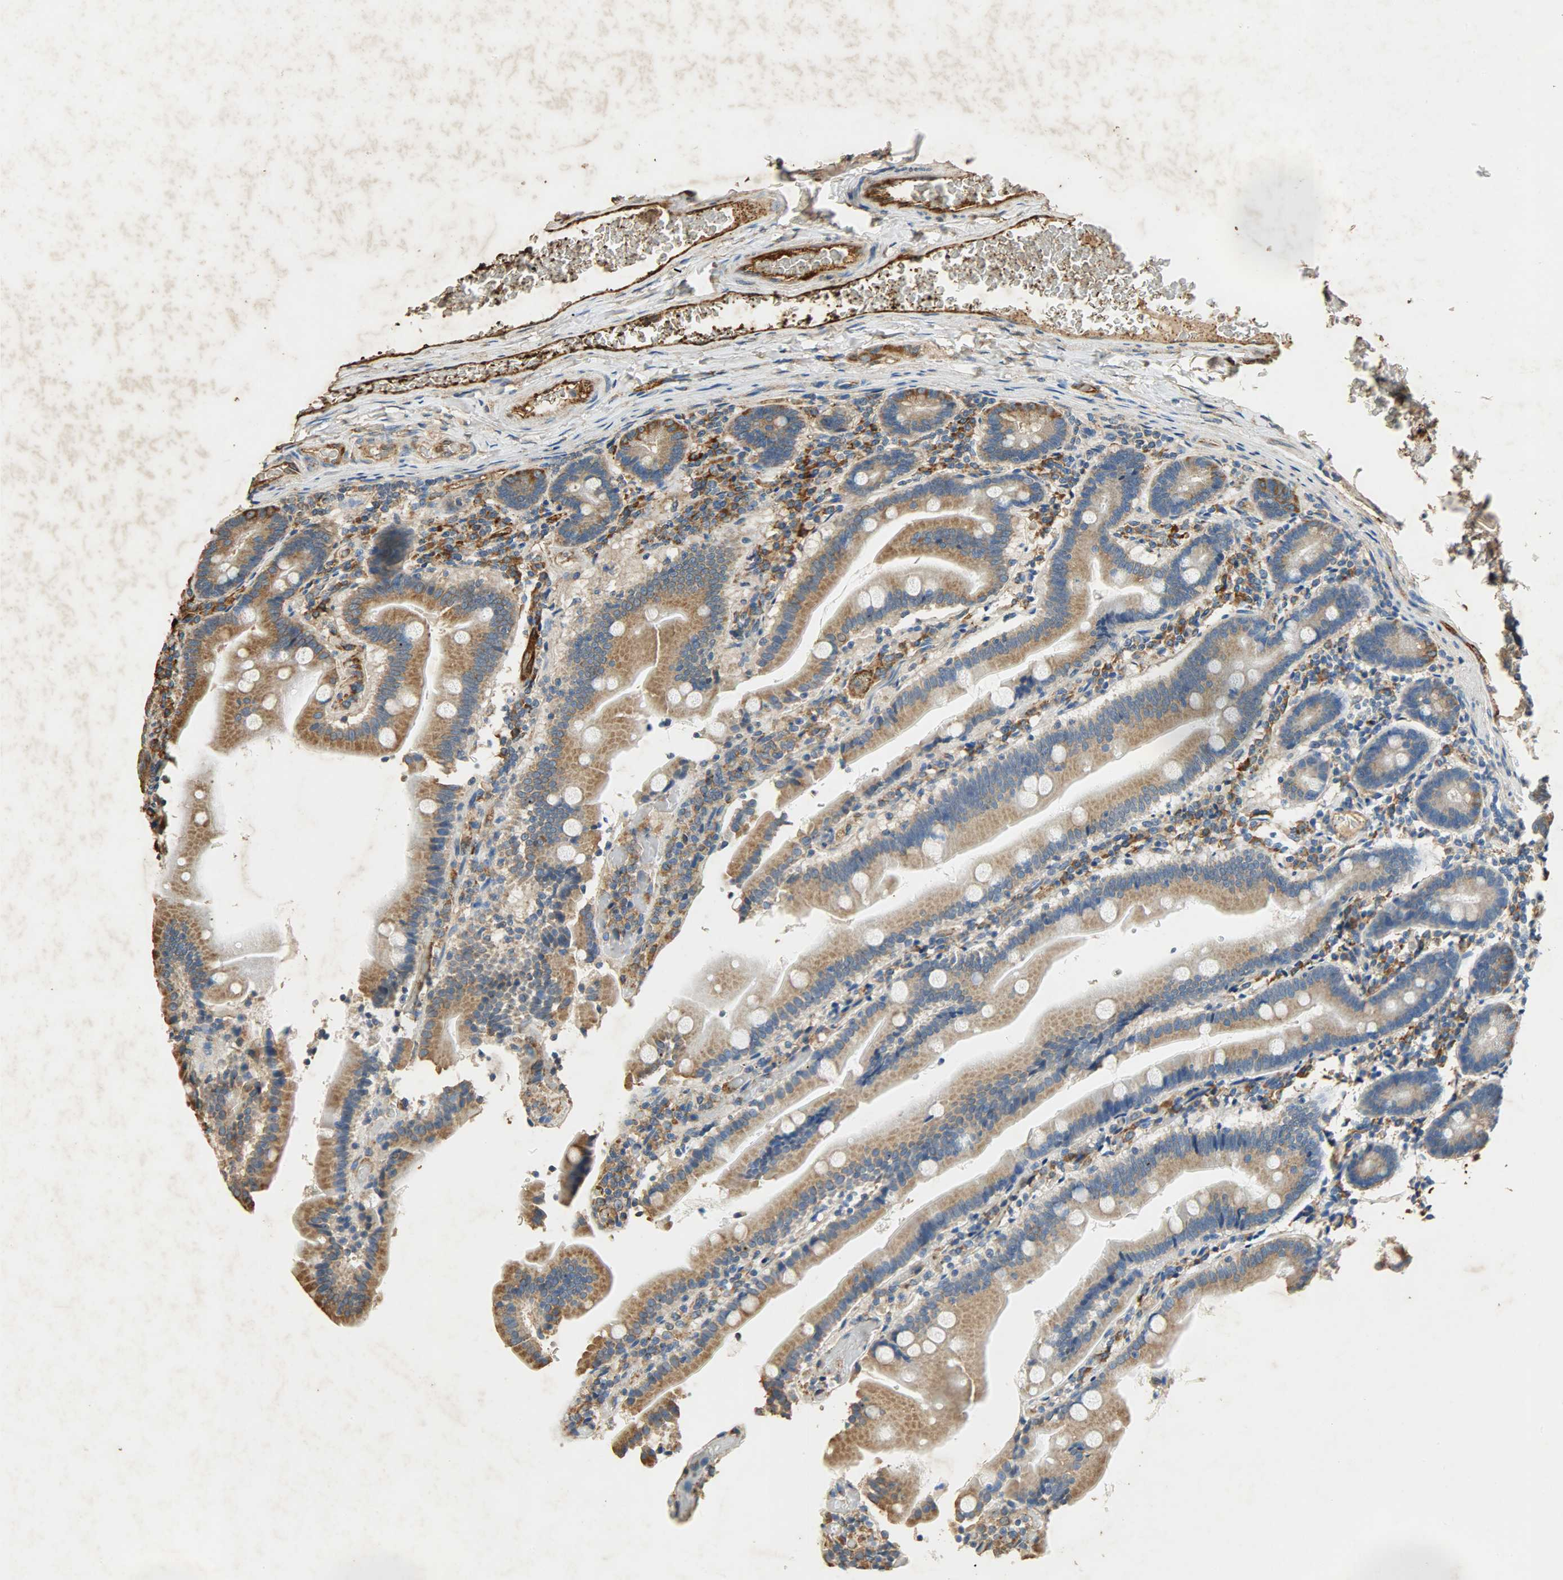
{"staining": {"intensity": "moderate", "quantity": ">75%", "location": "cytoplasmic/membranous"}, "tissue": "duodenum", "cell_type": "Glandular cells", "image_type": "normal", "snomed": [{"axis": "morphology", "description": "Normal tissue, NOS"}, {"axis": "topography", "description": "Duodenum"}], "caption": "Protein expression by immunohistochemistry demonstrates moderate cytoplasmic/membranous expression in approximately >75% of glandular cells in normal duodenum.", "gene": "HSPA5", "patient": {"sex": "female", "age": 53}}